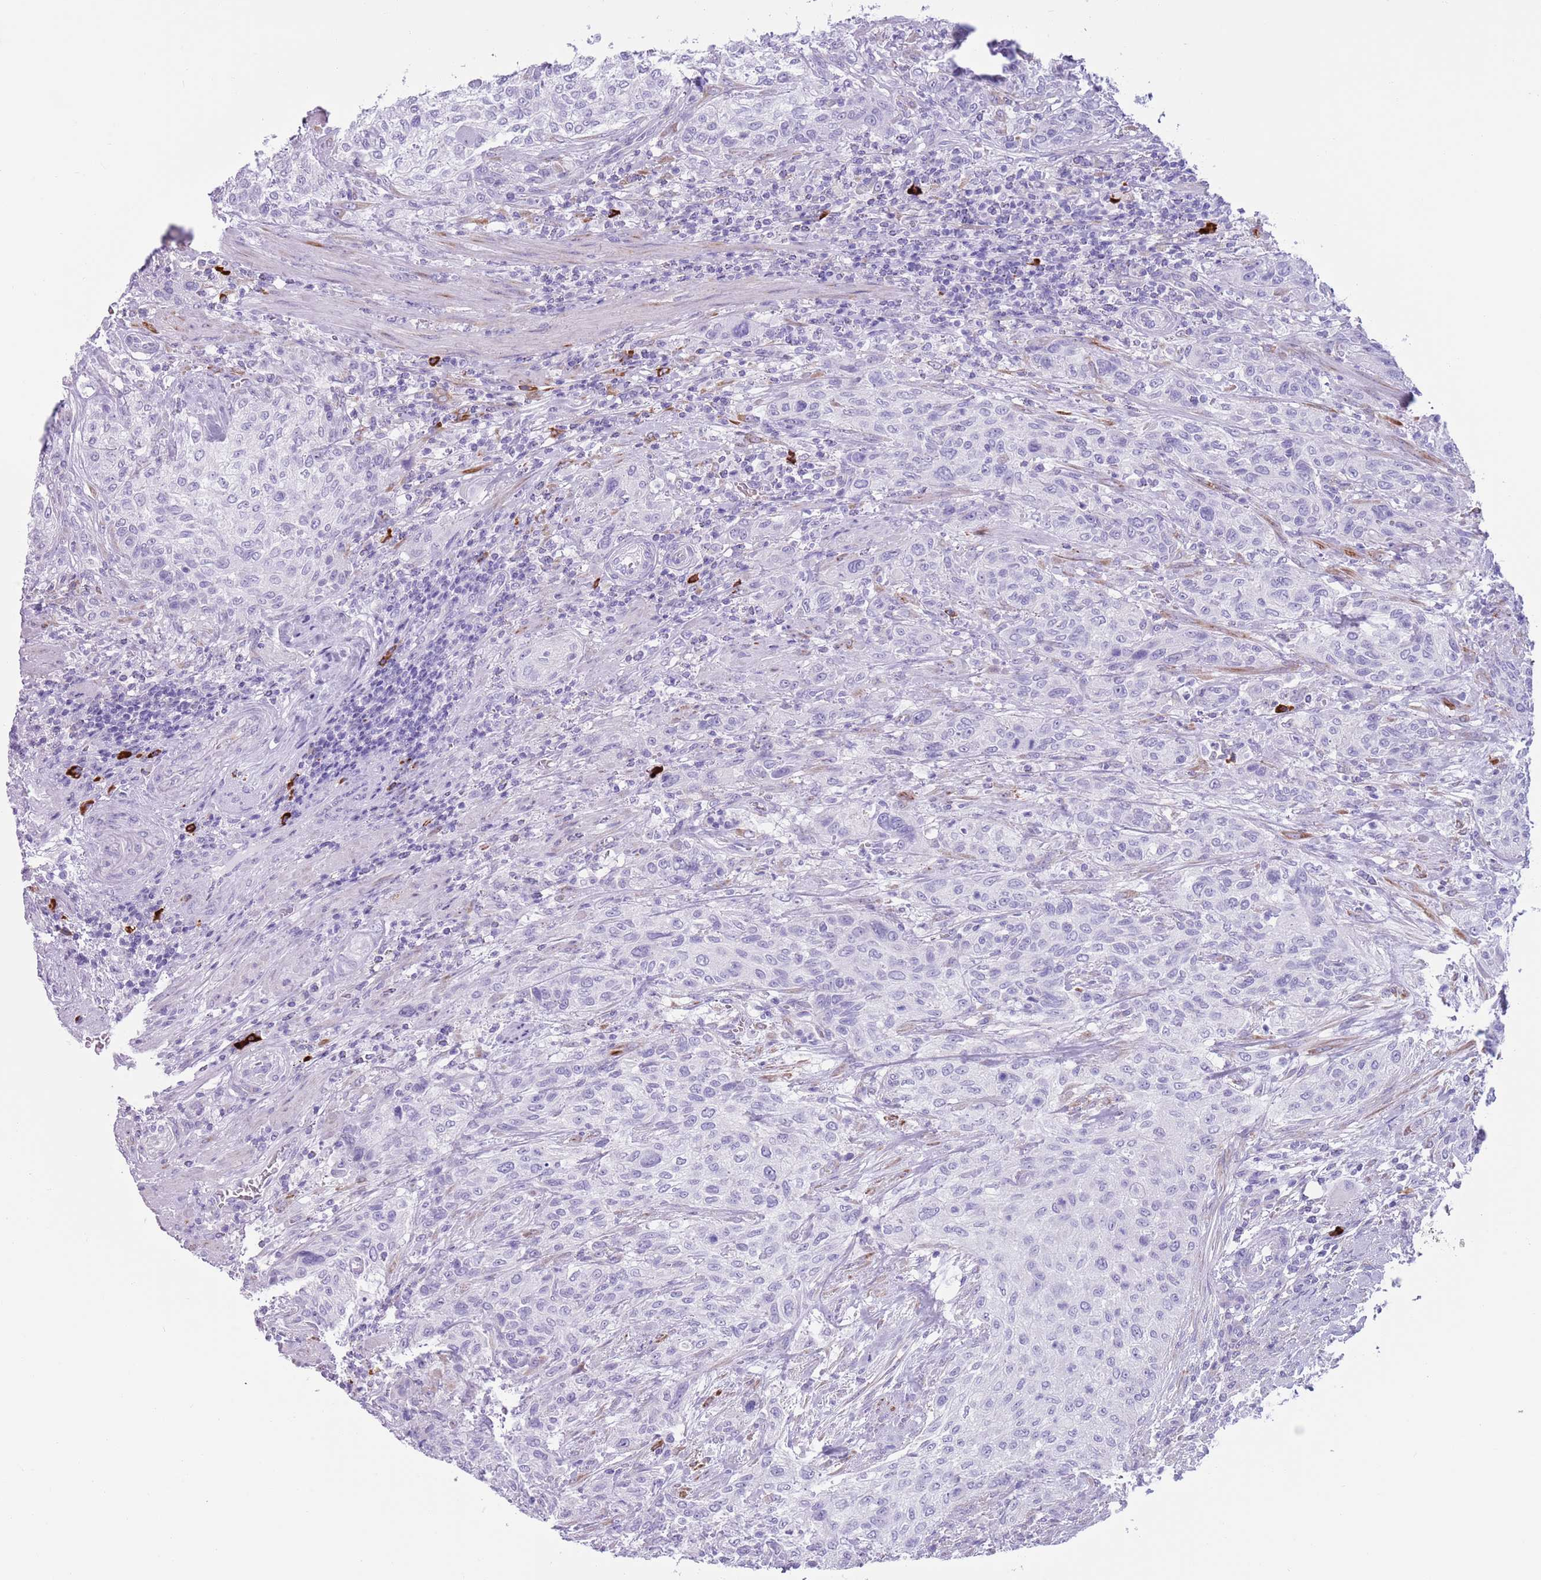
{"staining": {"intensity": "negative", "quantity": "none", "location": "none"}, "tissue": "urothelial cancer", "cell_type": "Tumor cells", "image_type": "cancer", "snomed": [{"axis": "morphology", "description": "Normal tissue, NOS"}, {"axis": "morphology", "description": "Urothelial carcinoma, NOS"}, {"axis": "topography", "description": "Urinary bladder"}, {"axis": "topography", "description": "Peripheral nerve tissue"}], "caption": "This is a photomicrograph of immunohistochemistry staining of urothelial cancer, which shows no positivity in tumor cells.", "gene": "LY6G5B", "patient": {"sex": "male", "age": 35}}